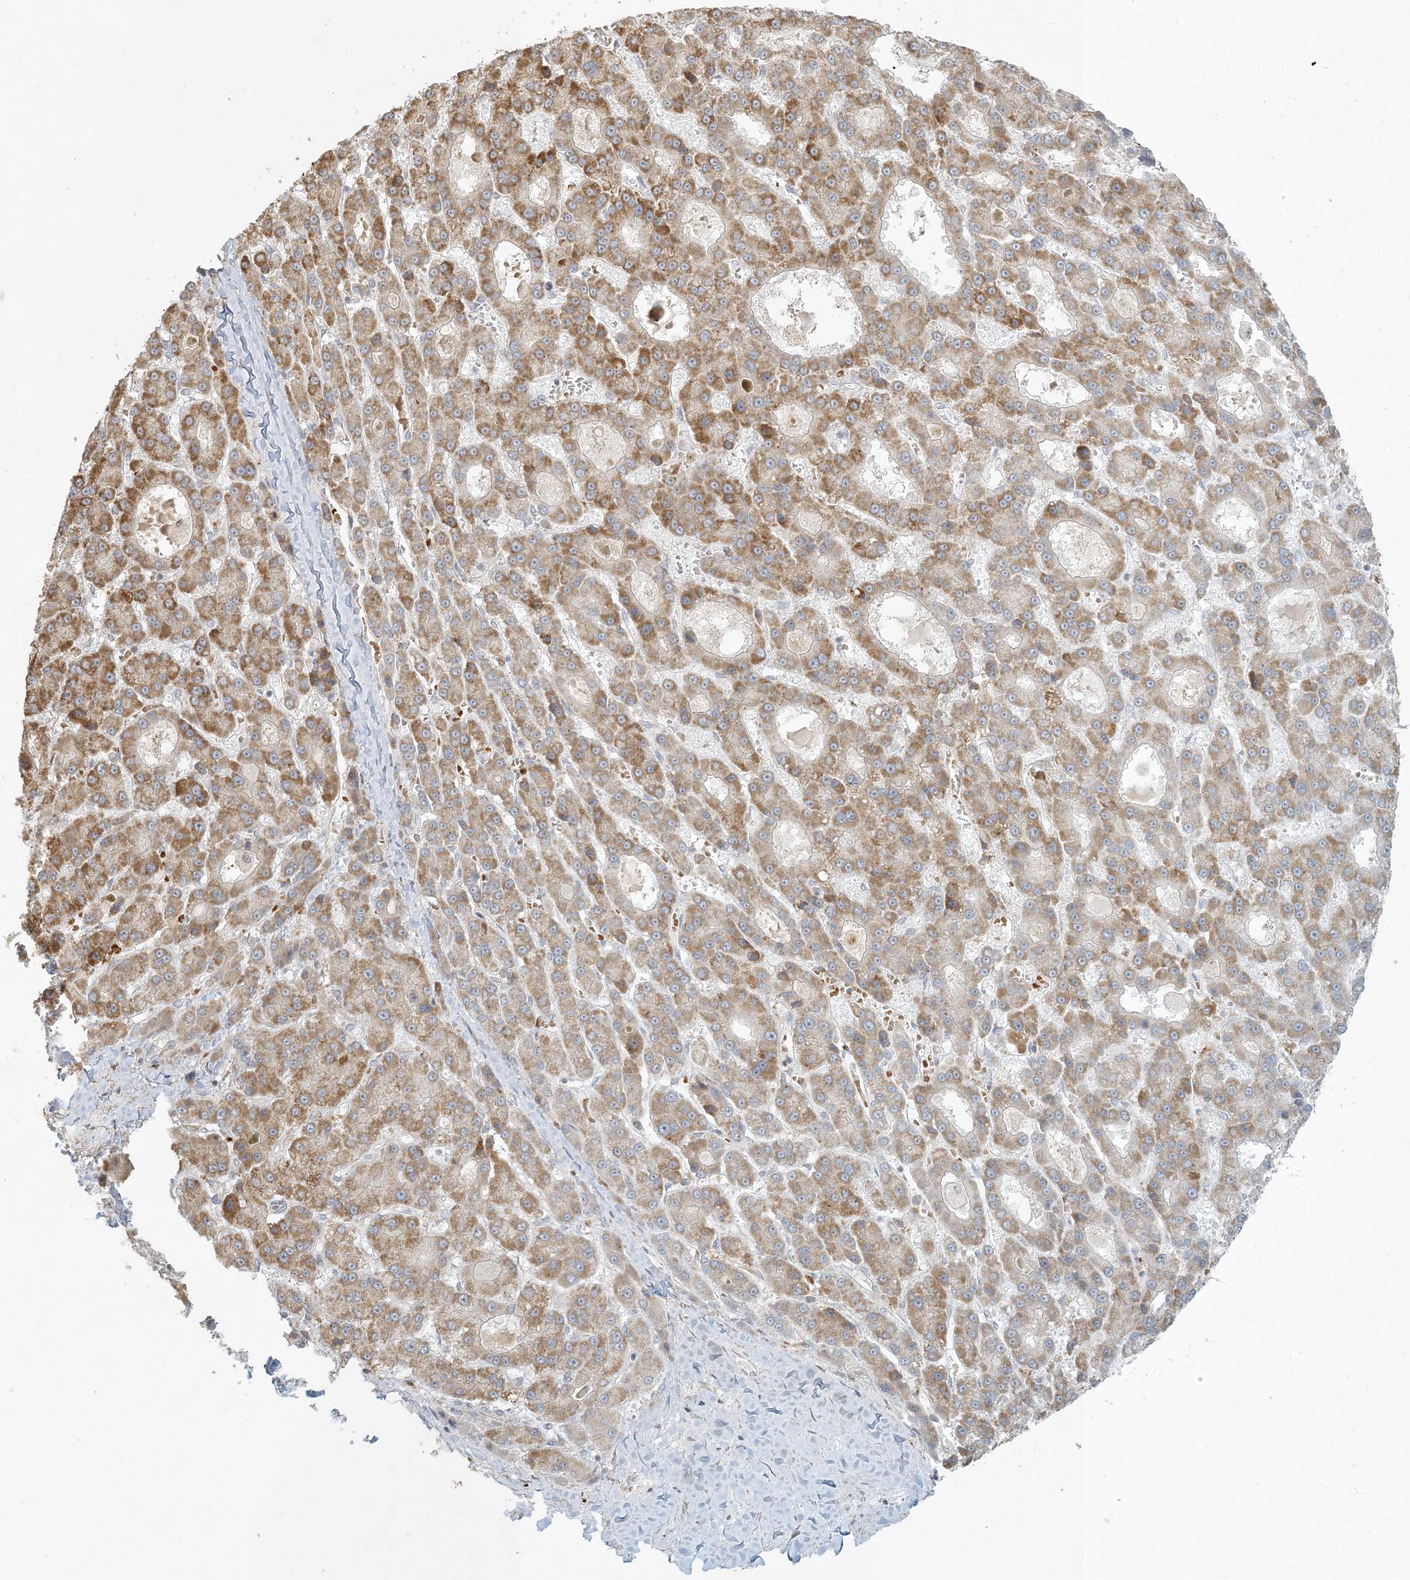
{"staining": {"intensity": "moderate", "quantity": ">75%", "location": "cytoplasmic/membranous"}, "tissue": "liver cancer", "cell_type": "Tumor cells", "image_type": "cancer", "snomed": [{"axis": "morphology", "description": "Carcinoma, Hepatocellular, NOS"}, {"axis": "topography", "description": "Liver"}], "caption": "High-magnification brightfield microscopy of liver hepatocellular carcinoma stained with DAB (3,3'-diaminobenzidine) (brown) and counterstained with hematoxylin (blue). tumor cells exhibit moderate cytoplasmic/membranous staining is seen in about>75% of cells.", "gene": "CTDNEP1", "patient": {"sex": "male", "age": 70}}